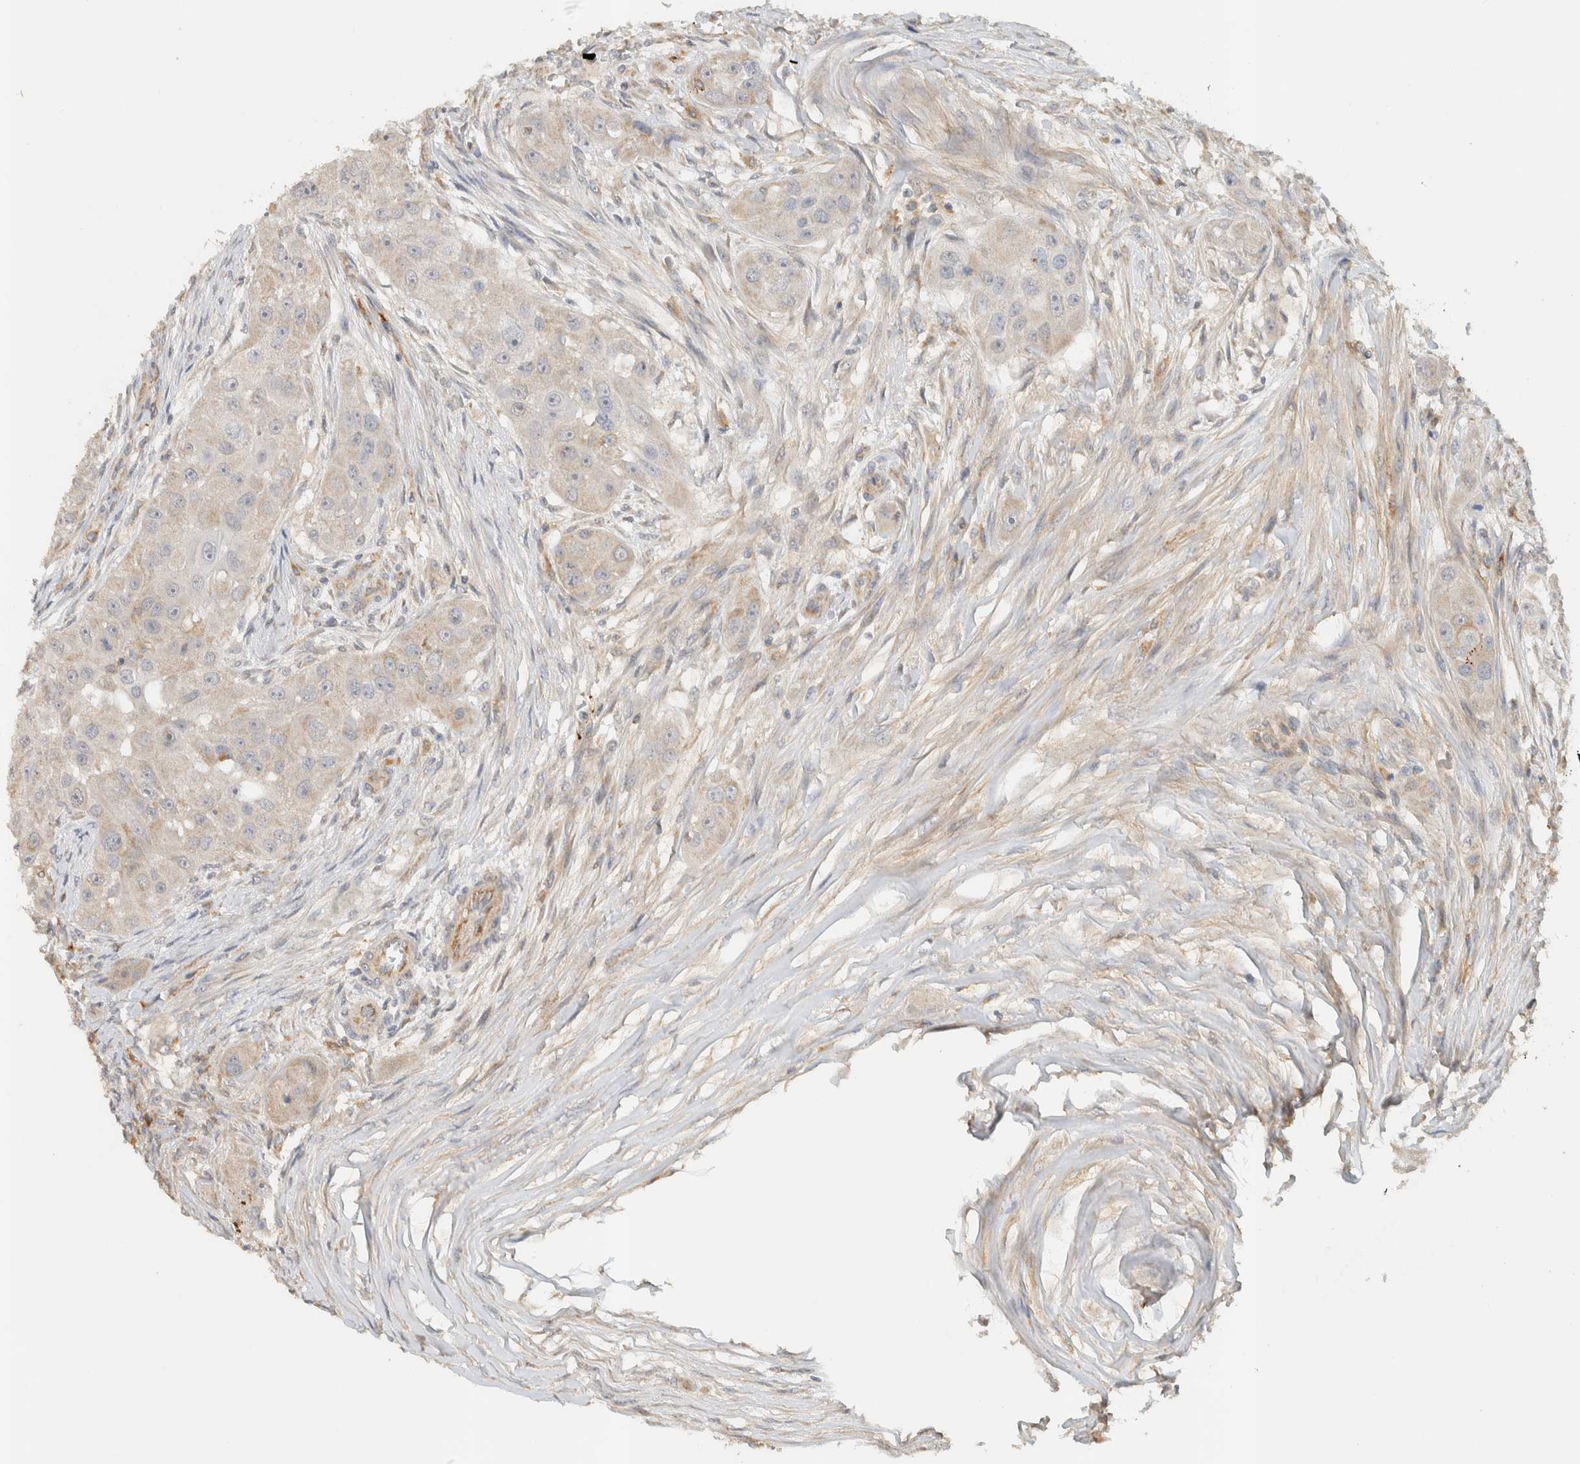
{"staining": {"intensity": "negative", "quantity": "none", "location": "none"}, "tissue": "head and neck cancer", "cell_type": "Tumor cells", "image_type": "cancer", "snomed": [{"axis": "morphology", "description": "Normal tissue, NOS"}, {"axis": "morphology", "description": "Squamous cell carcinoma, NOS"}, {"axis": "topography", "description": "Skeletal muscle"}, {"axis": "topography", "description": "Head-Neck"}], "caption": "High magnification brightfield microscopy of head and neck squamous cell carcinoma stained with DAB (brown) and counterstained with hematoxylin (blue): tumor cells show no significant expression.", "gene": "PDE7B", "patient": {"sex": "male", "age": 51}}